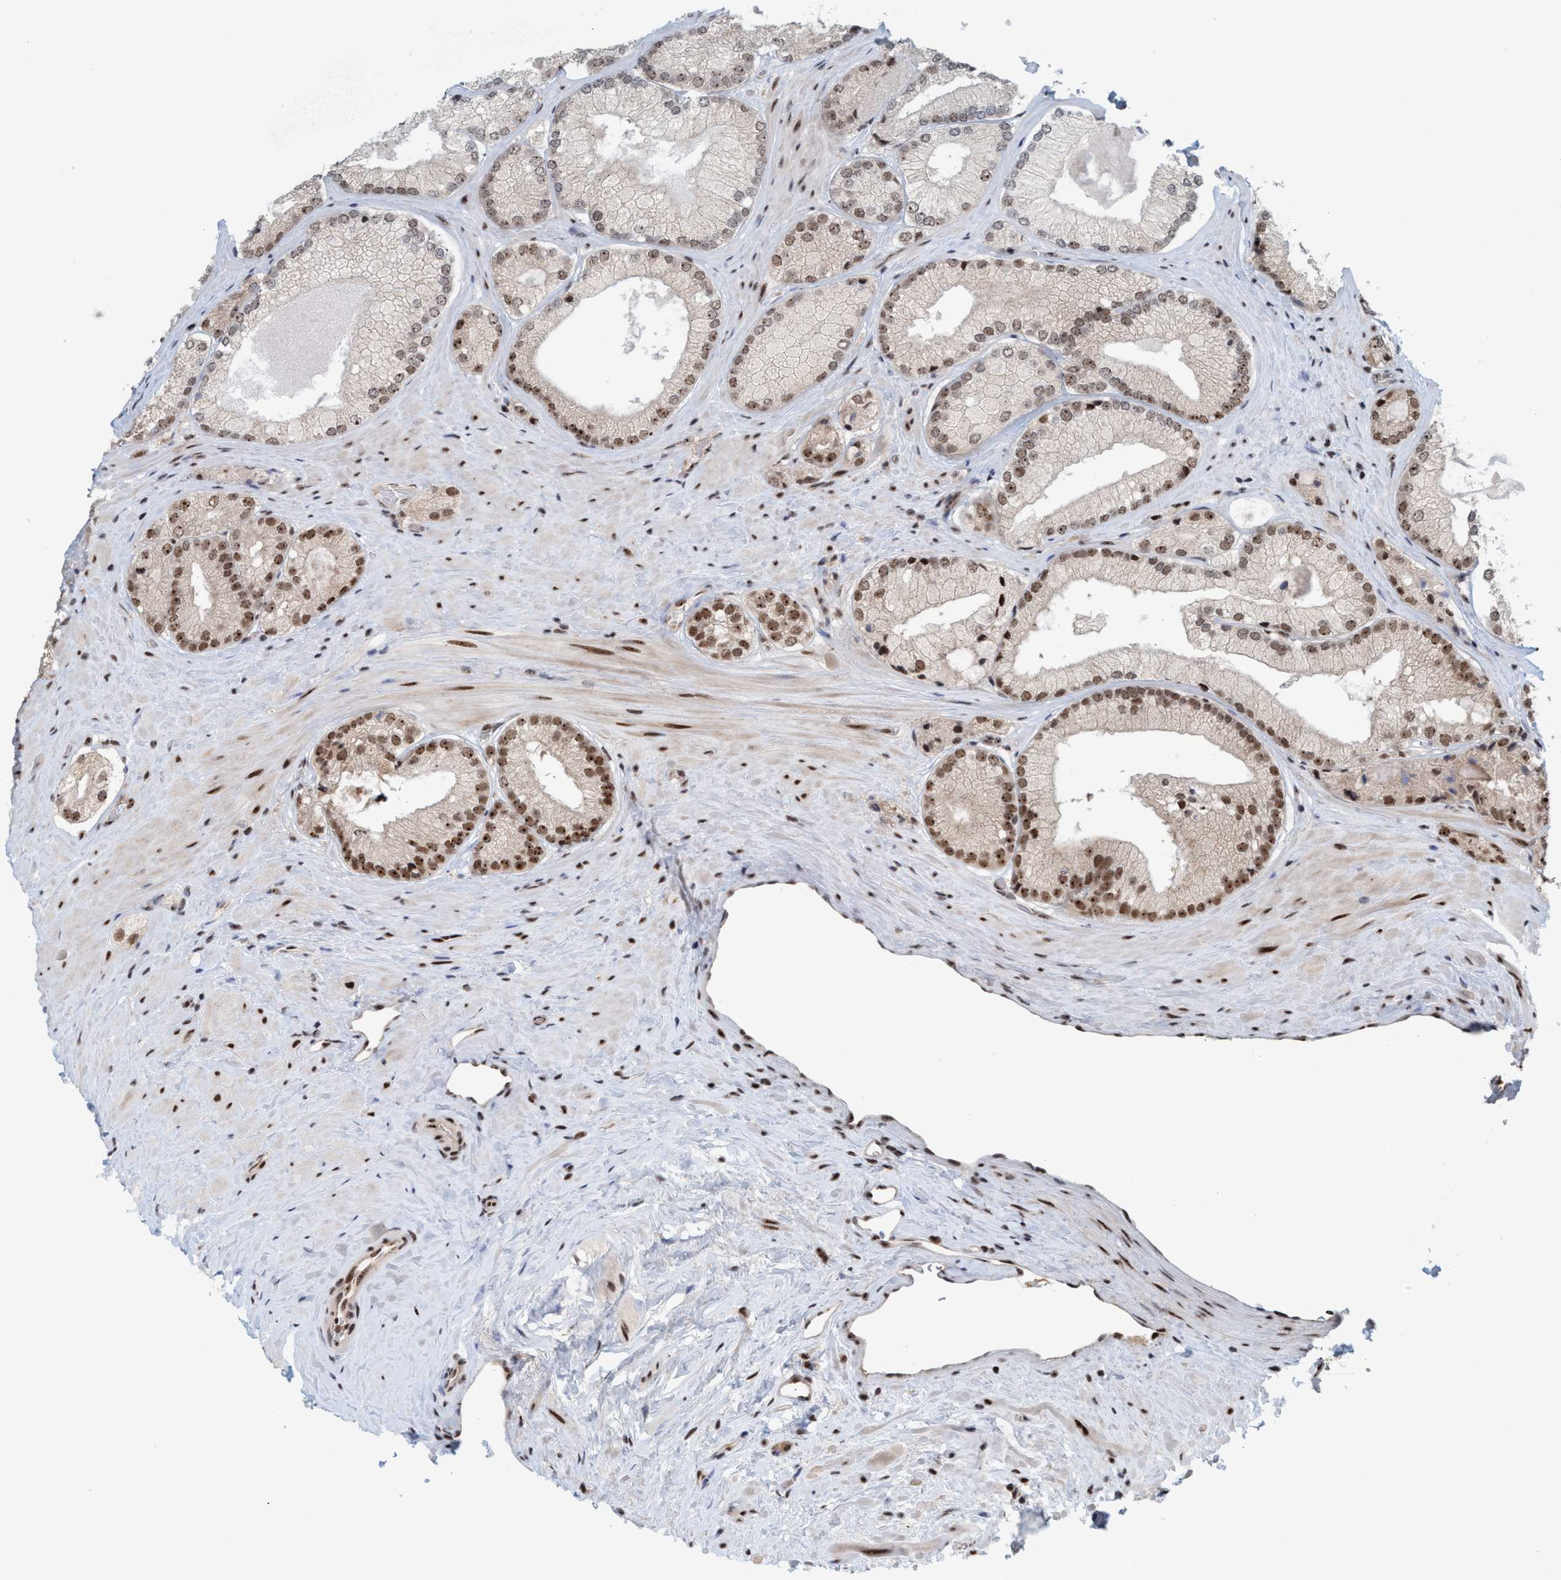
{"staining": {"intensity": "strong", "quantity": "<25%", "location": "nuclear"}, "tissue": "prostate cancer", "cell_type": "Tumor cells", "image_type": "cancer", "snomed": [{"axis": "morphology", "description": "Adenocarcinoma, Low grade"}, {"axis": "topography", "description": "Prostate"}], "caption": "This is a photomicrograph of IHC staining of adenocarcinoma (low-grade) (prostate), which shows strong staining in the nuclear of tumor cells.", "gene": "SMCR8", "patient": {"sex": "male", "age": 65}}